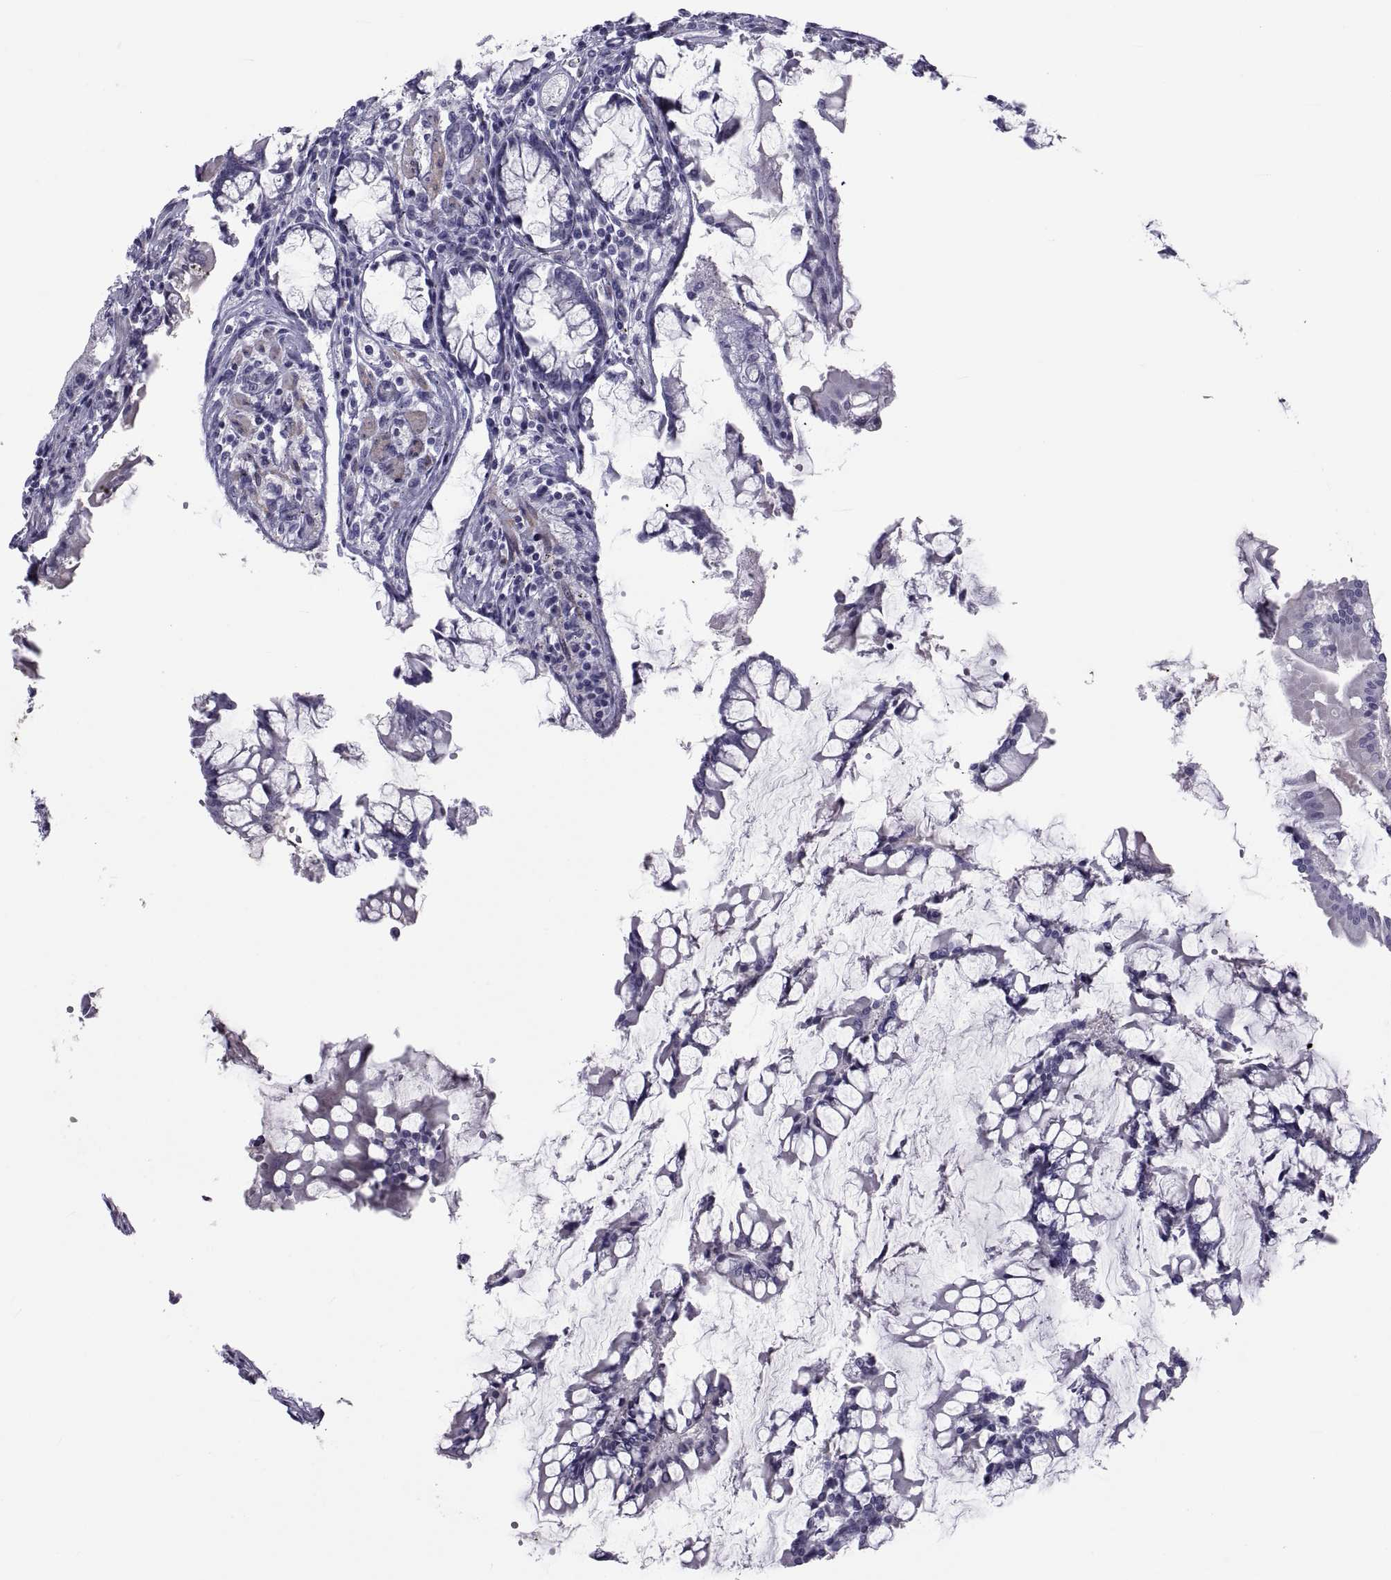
{"staining": {"intensity": "negative", "quantity": "none", "location": "none"}, "tissue": "carcinoid", "cell_type": "Tumor cells", "image_type": "cancer", "snomed": [{"axis": "morphology", "description": "Carcinoid, malignant, NOS"}, {"axis": "topography", "description": "Small intestine"}], "caption": "A photomicrograph of malignant carcinoid stained for a protein reveals no brown staining in tumor cells.", "gene": "TMEM158", "patient": {"sex": "female", "age": 65}}